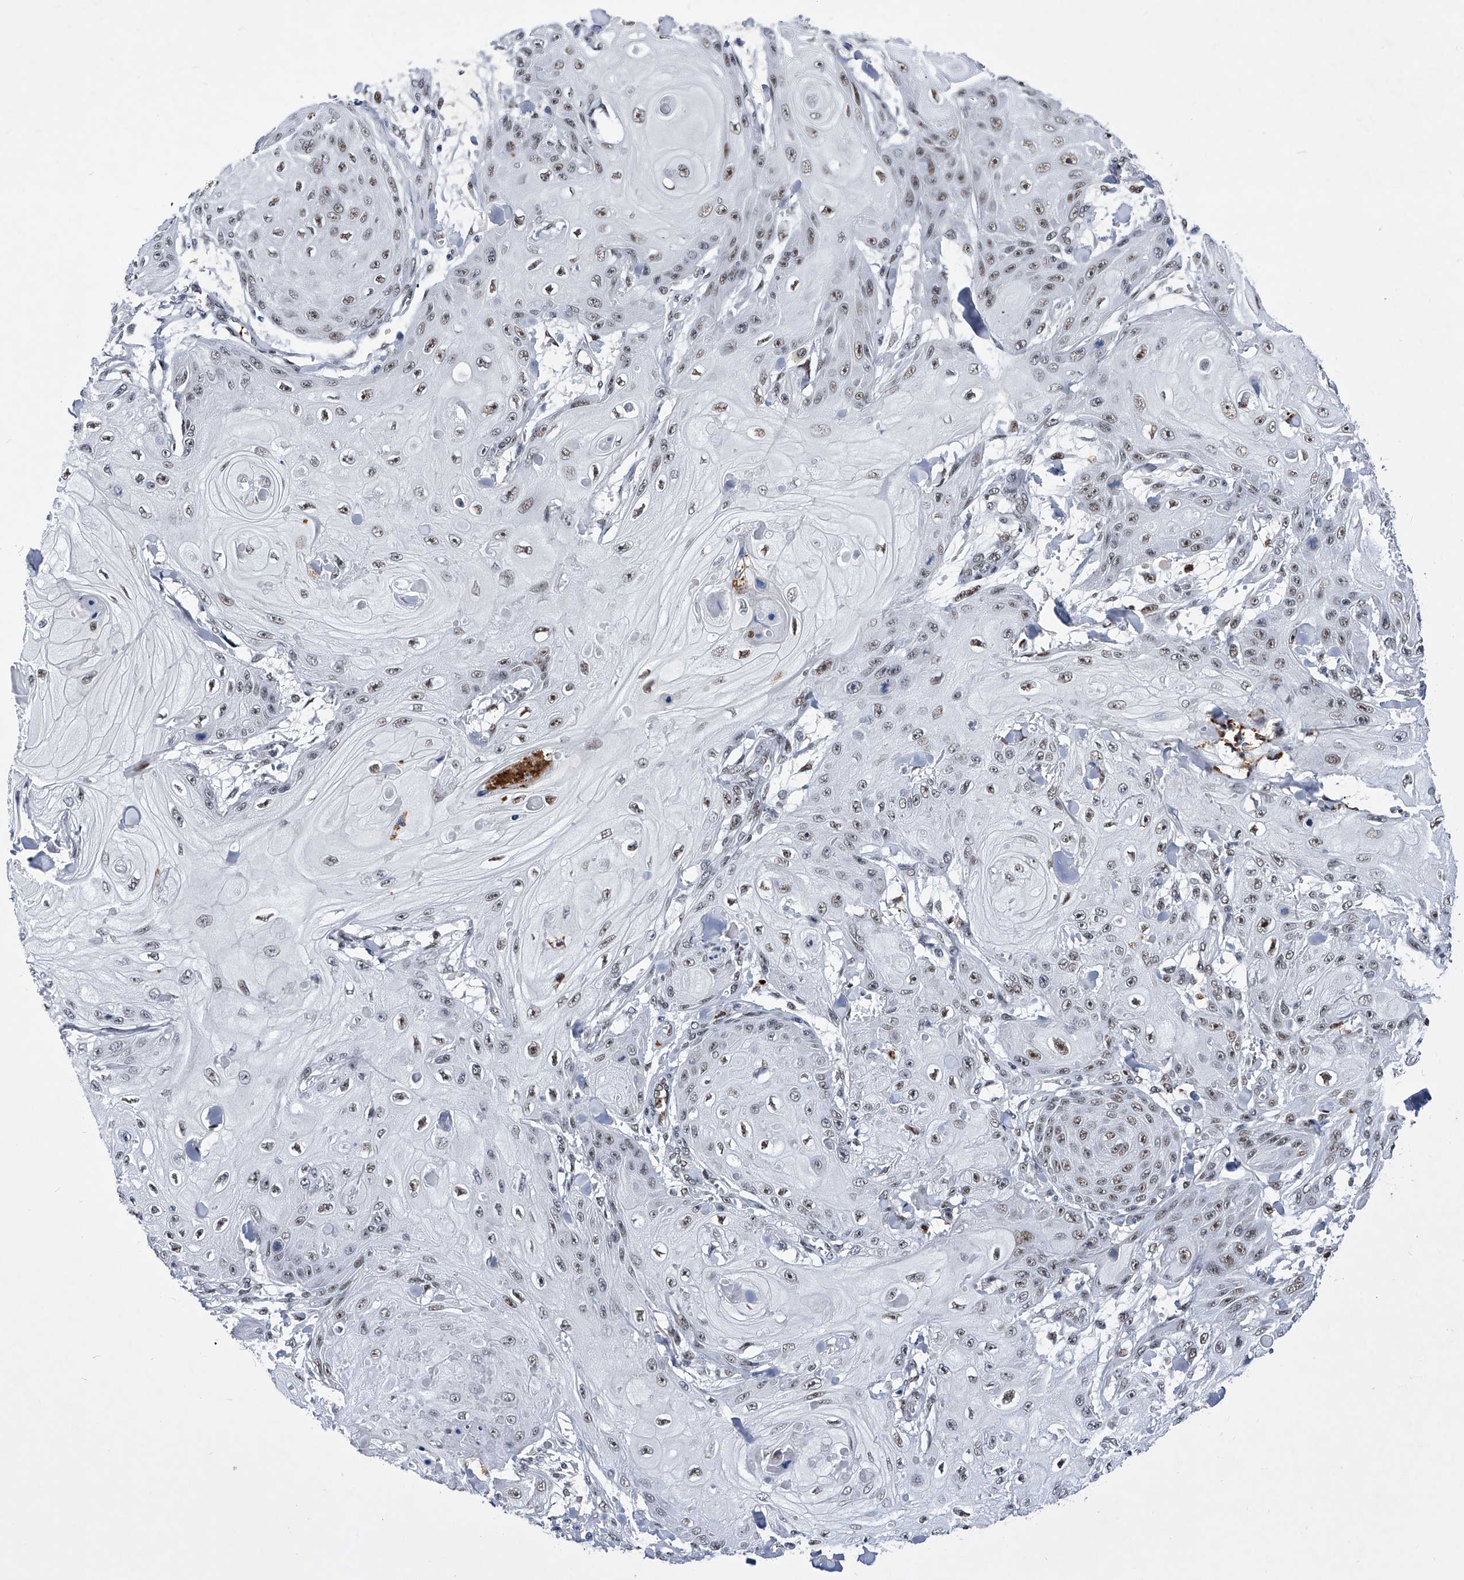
{"staining": {"intensity": "weak", "quantity": ">75%", "location": "nuclear"}, "tissue": "skin cancer", "cell_type": "Tumor cells", "image_type": "cancer", "snomed": [{"axis": "morphology", "description": "Squamous cell carcinoma, NOS"}, {"axis": "topography", "description": "Skin"}], "caption": "Protein staining by immunohistochemistry shows weak nuclear expression in approximately >75% of tumor cells in squamous cell carcinoma (skin).", "gene": "TESK2", "patient": {"sex": "male", "age": 74}}